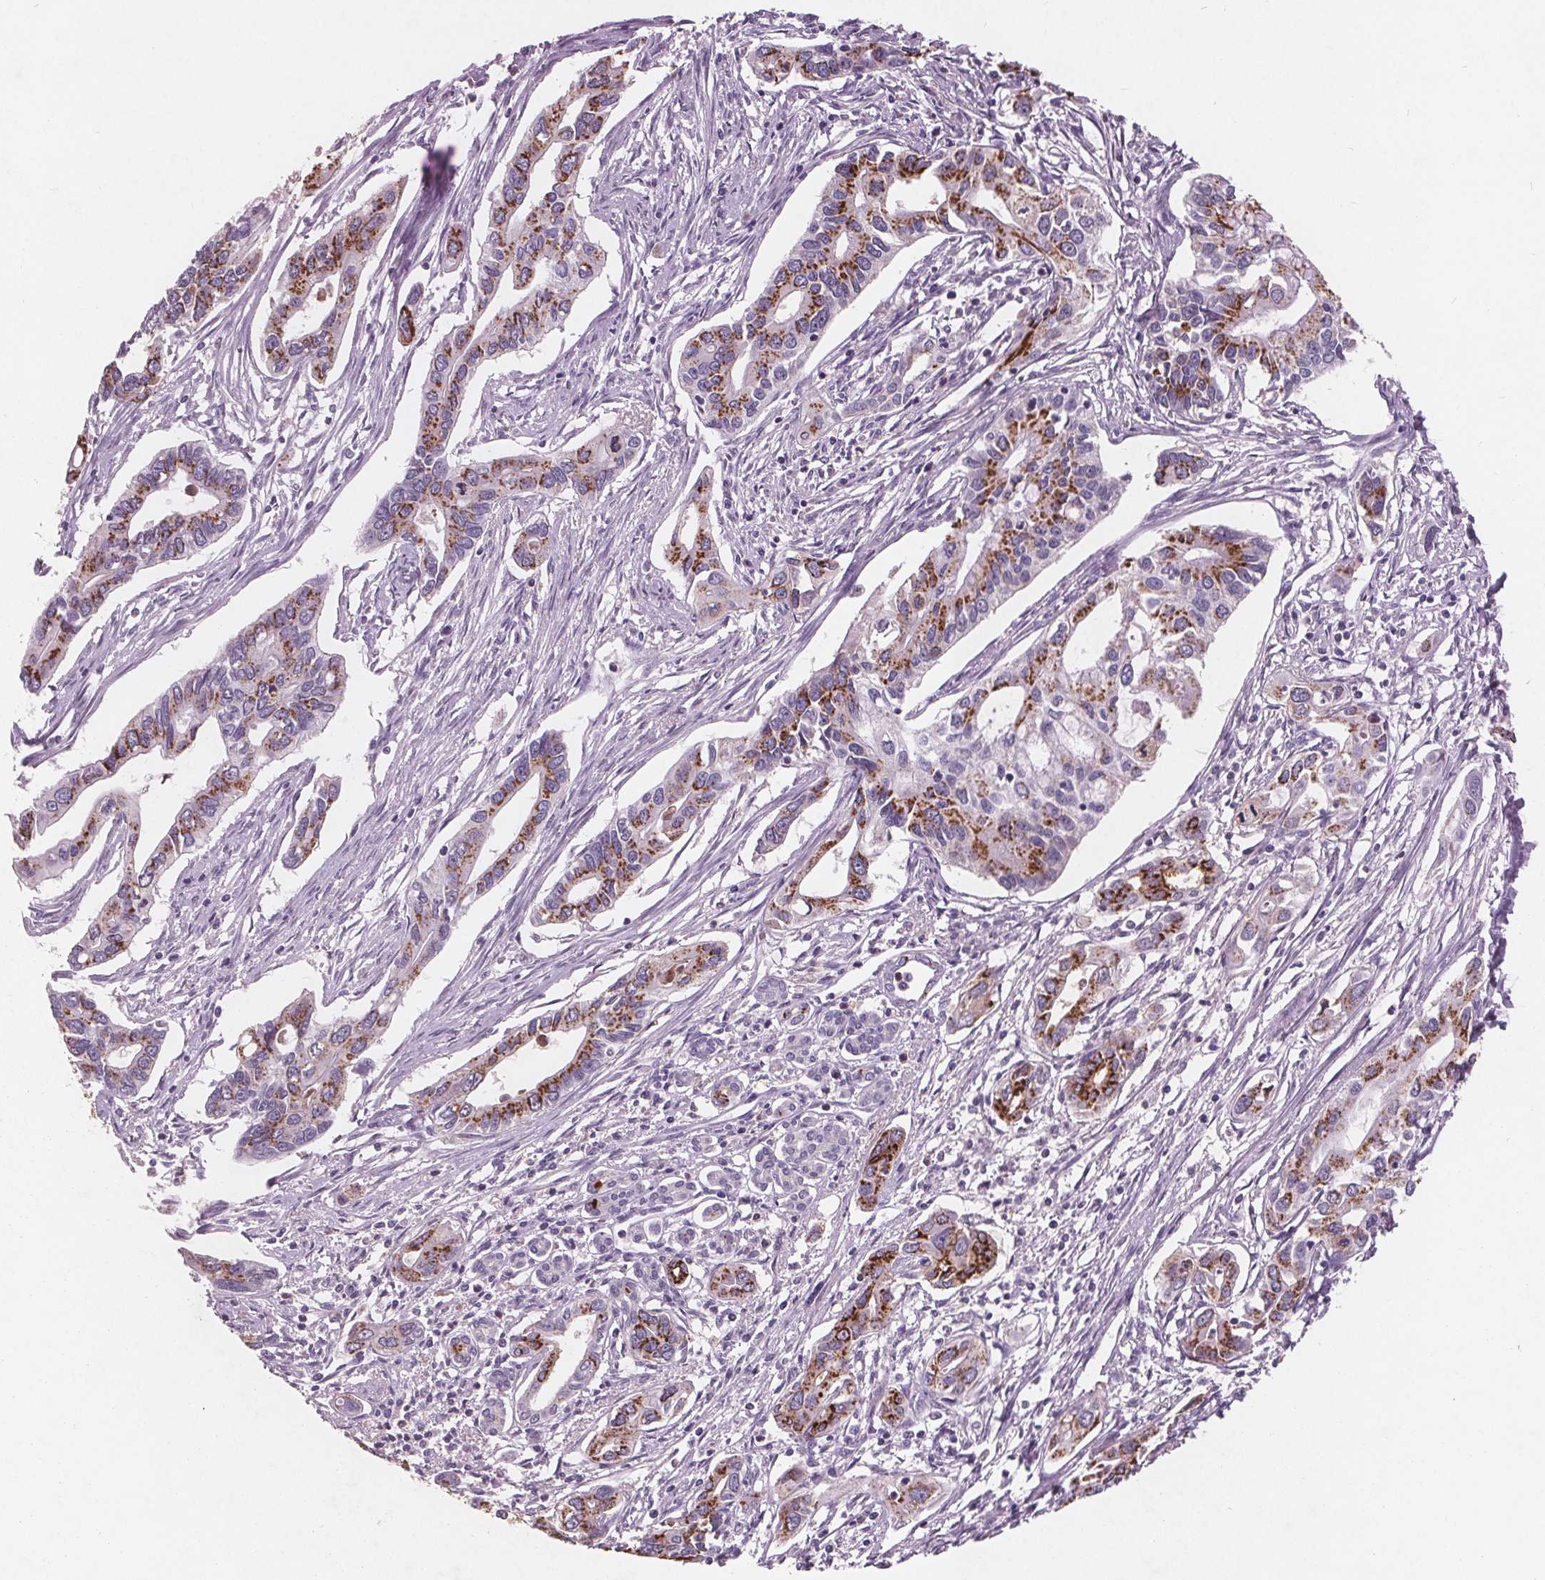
{"staining": {"intensity": "strong", "quantity": "25%-75%", "location": "cytoplasmic/membranous"}, "tissue": "pancreatic cancer", "cell_type": "Tumor cells", "image_type": "cancer", "snomed": [{"axis": "morphology", "description": "Adenocarcinoma, NOS"}, {"axis": "topography", "description": "Pancreas"}], "caption": "The immunohistochemical stain labels strong cytoplasmic/membranous staining in tumor cells of adenocarcinoma (pancreatic) tissue. (Stains: DAB in brown, nuclei in blue, Microscopy: brightfield microscopy at high magnification).", "gene": "PTPN14", "patient": {"sex": "male", "age": 60}}